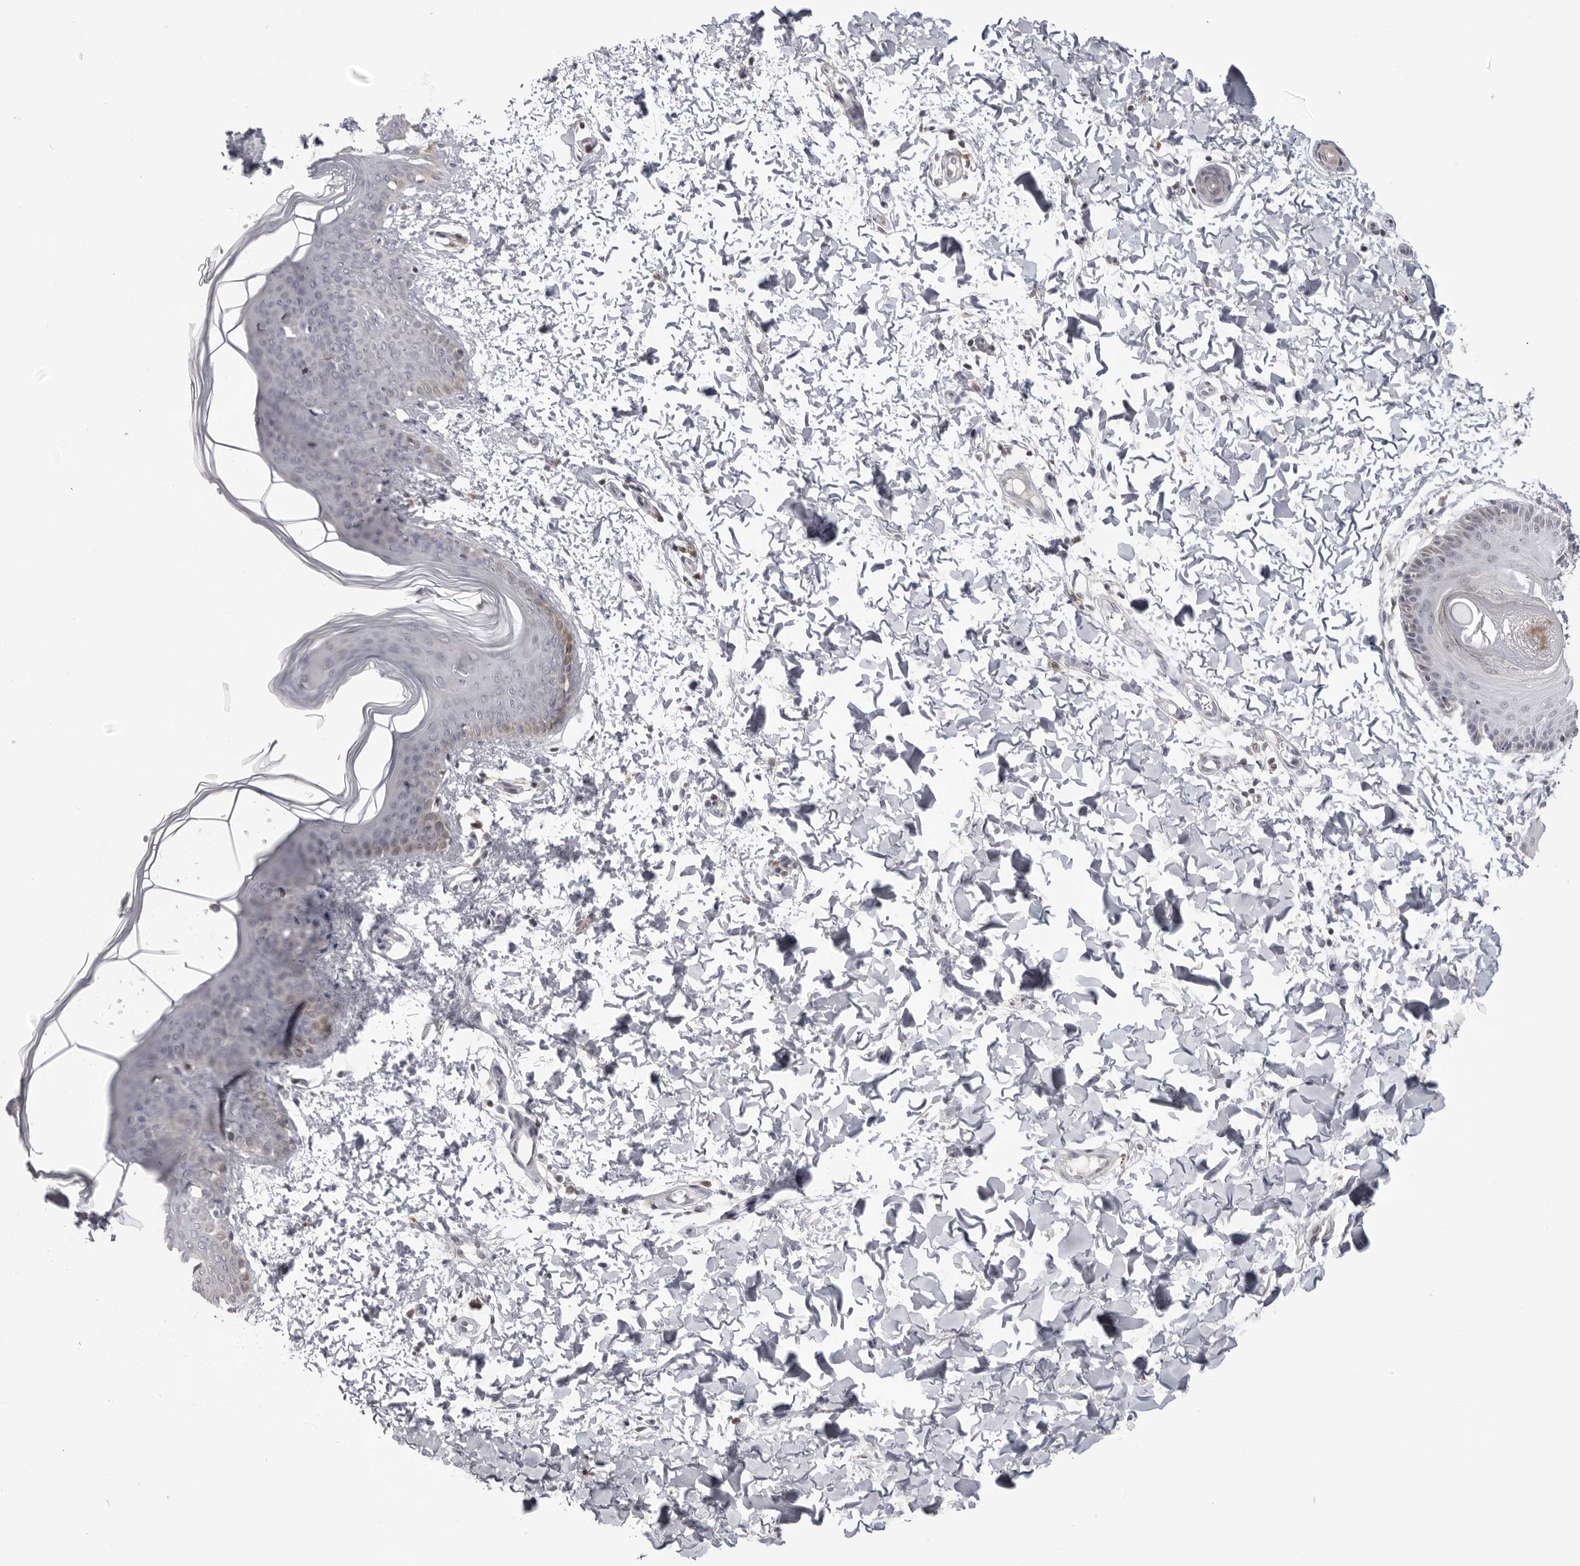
{"staining": {"intensity": "negative", "quantity": "none", "location": "none"}, "tissue": "skin", "cell_type": "Fibroblasts", "image_type": "normal", "snomed": [{"axis": "morphology", "description": "Normal tissue, NOS"}, {"axis": "topography", "description": "Skin"}], "caption": "An immunohistochemistry (IHC) image of normal skin is shown. There is no staining in fibroblasts of skin. The staining was performed using DAB to visualize the protein expression in brown, while the nuclei were stained in blue with hematoxylin (Magnification: 20x).", "gene": "ACP6", "patient": {"sex": "female", "age": 17}}